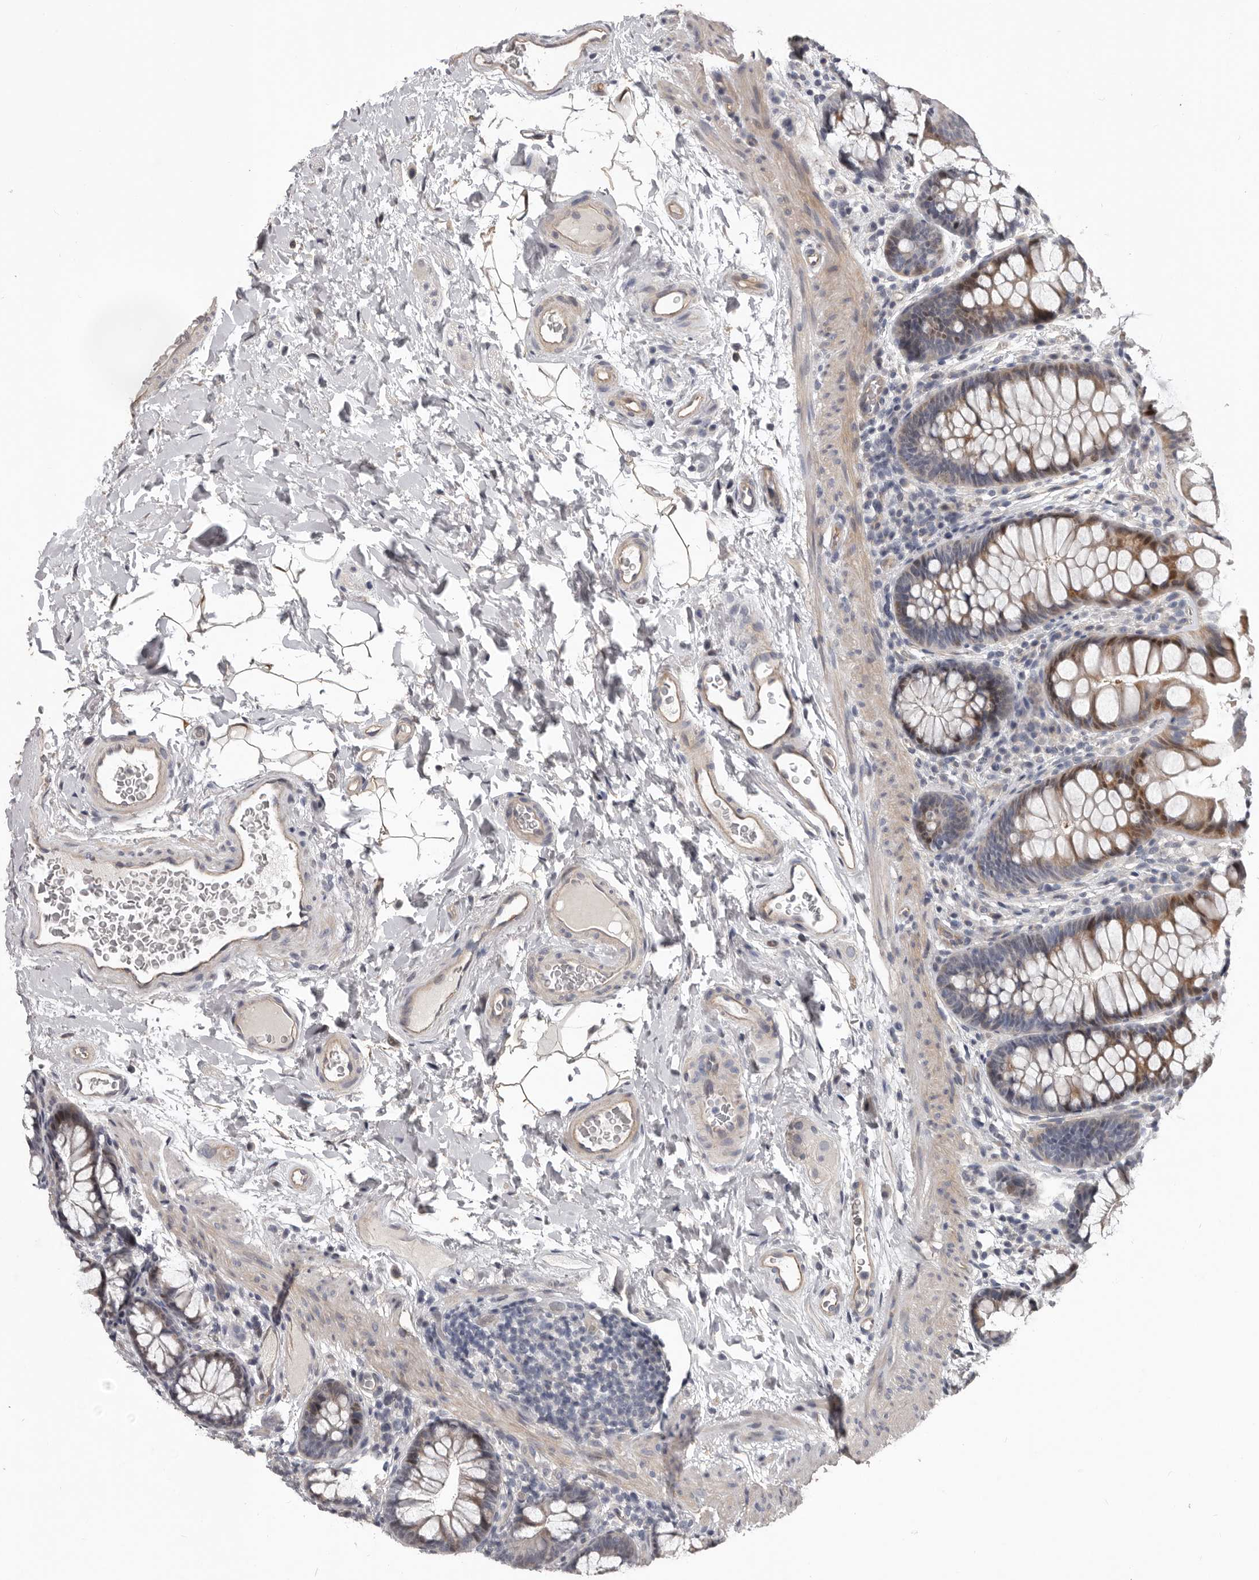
{"staining": {"intensity": "weak", "quantity": ">75%", "location": "cytoplasmic/membranous"}, "tissue": "colon", "cell_type": "Endothelial cells", "image_type": "normal", "snomed": [{"axis": "morphology", "description": "Normal tissue, NOS"}, {"axis": "topography", "description": "Colon"}], "caption": "Immunohistochemistry (IHC) of normal colon demonstrates low levels of weak cytoplasmic/membranous expression in about >75% of endothelial cells.", "gene": "RNF217", "patient": {"sex": "female", "age": 62}}